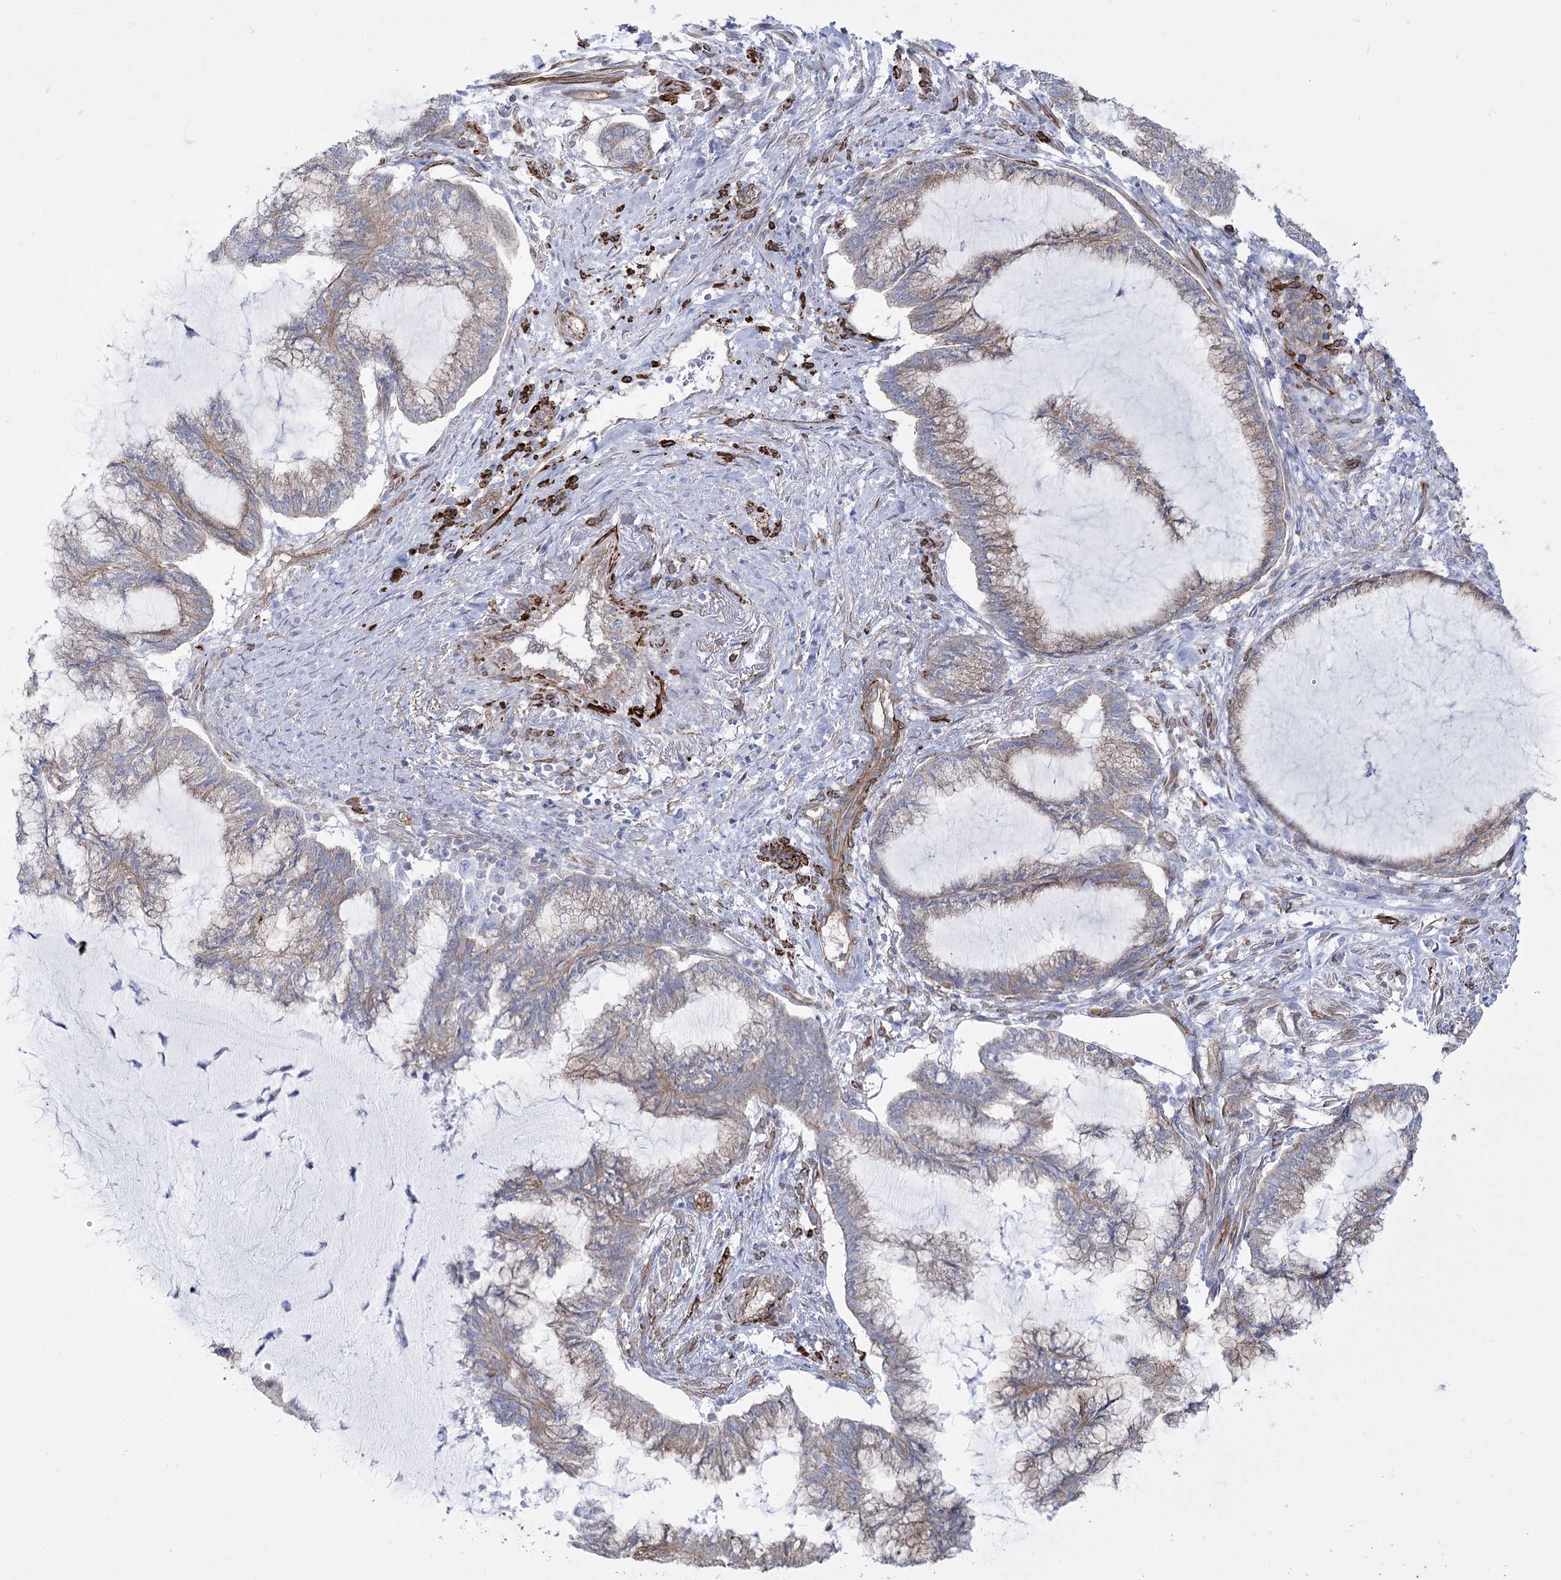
{"staining": {"intensity": "weak", "quantity": "25%-75%", "location": "cytoplasmic/membranous"}, "tissue": "endometrial cancer", "cell_type": "Tumor cells", "image_type": "cancer", "snomed": [{"axis": "morphology", "description": "Adenocarcinoma, NOS"}, {"axis": "topography", "description": "Endometrium"}], "caption": "Immunohistochemical staining of endometrial adenocarcinoma exhibits low levels of weak cytoplasmic/membranous staining in approximately 25%-75% of tumor cells. The protein of interest is shown in brown color, while the nuclei are stained blue.", "gene": "PLEKHA5", "patient": {"sex": "female", "age": 86}}